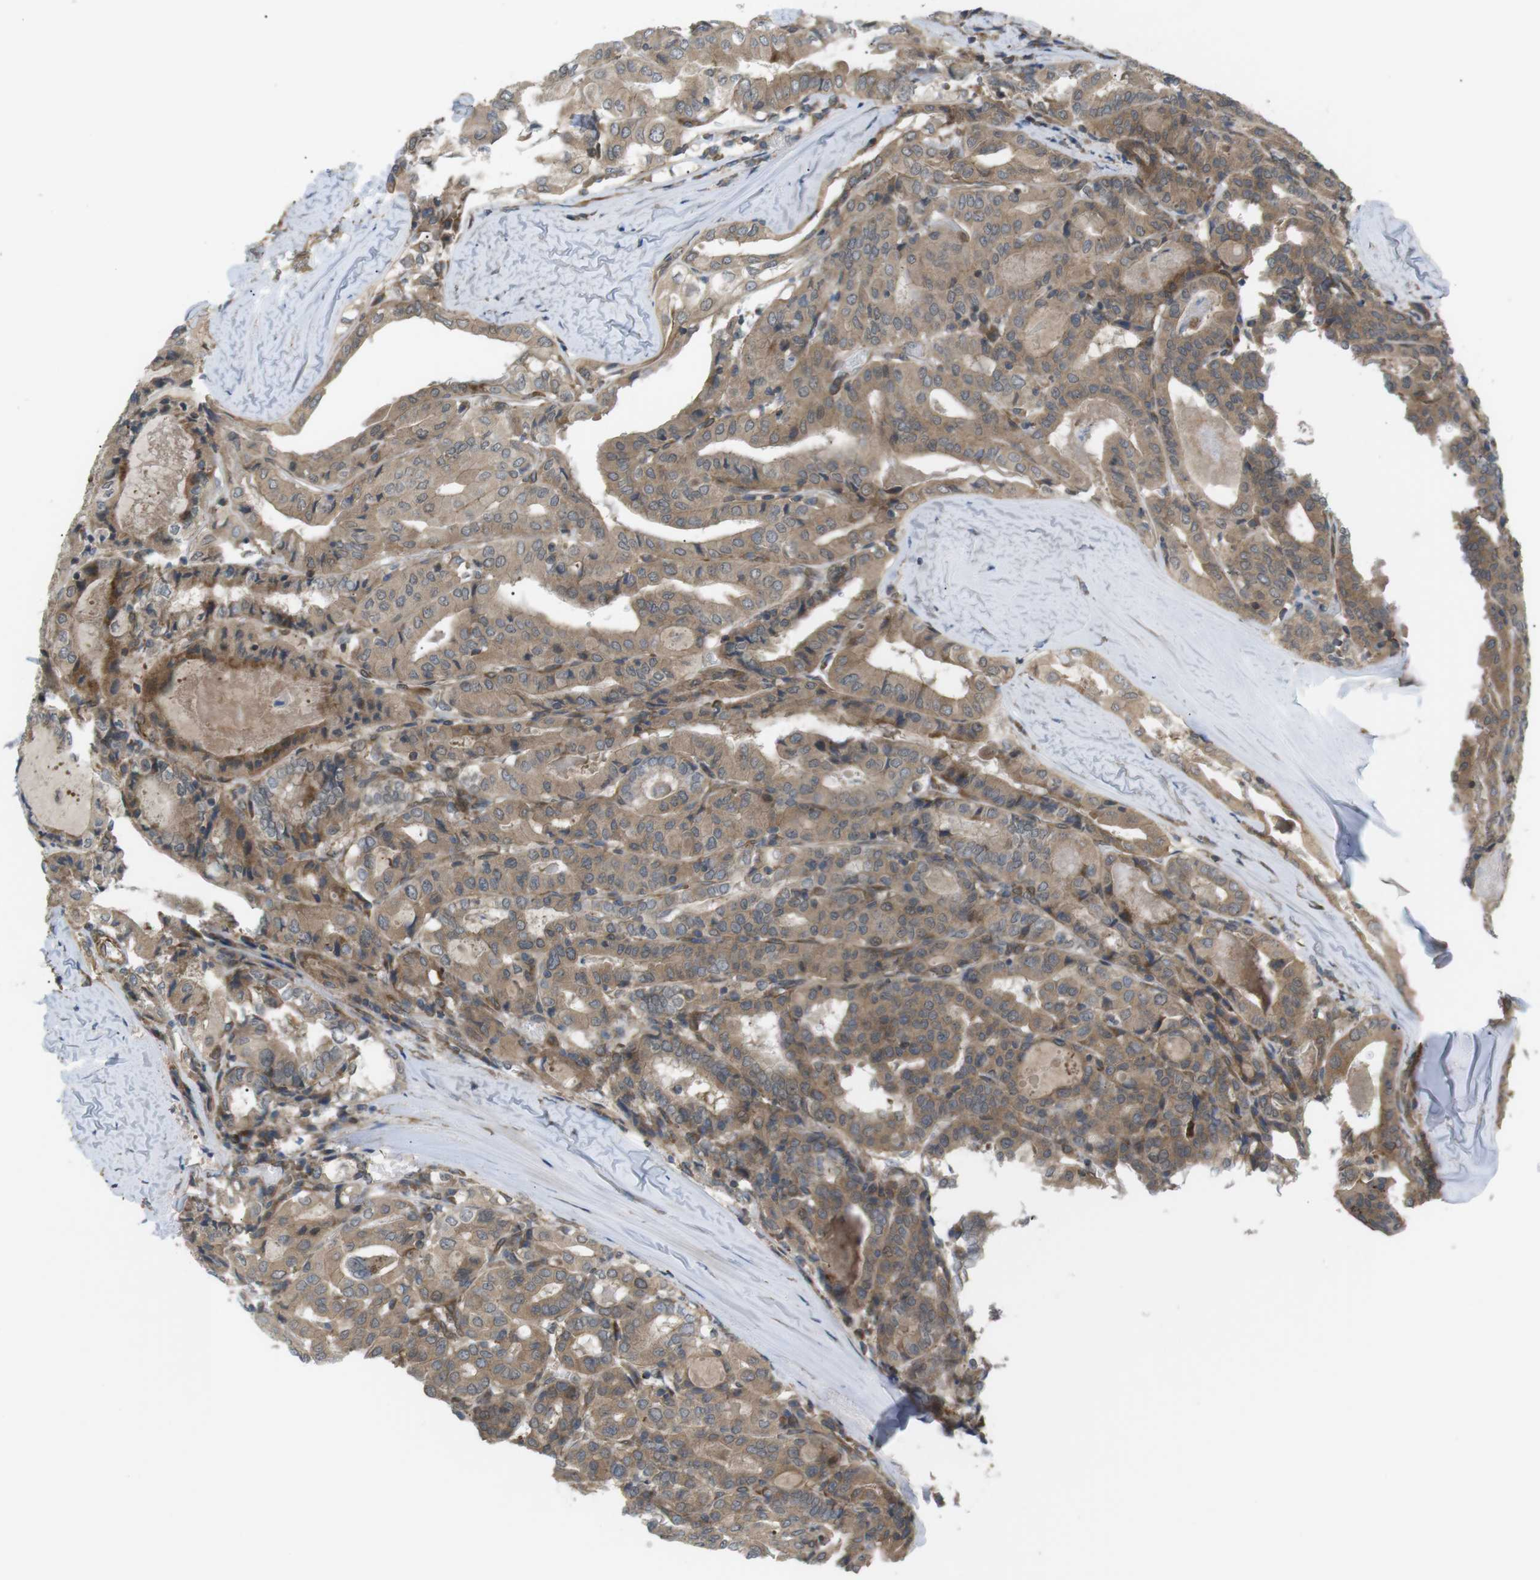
{"staining": {"intensity": "moderate", "quantity": ">75%", "location": "cytoplasmic/membranous"}, "tissue": "thyroid cancer", "cell_type": "Tumor cells", "image_type": "cancer", "snomed": [{"axis": "morphology", "description": "Papillary adenocarcinoma, NOS"}, {"axis": "topography", "description": "Thyroid gland"}], "caption": "IHC micrograph of human papillary adenocarcinoma (thyroid) stained for a protein (brown), which reveals medium levels of moderate cytoplasmic/membranous staining in approximately >75% of tumor cells.", "gene": "KANK2", "patient": {"sex": "female", "age": 42}}